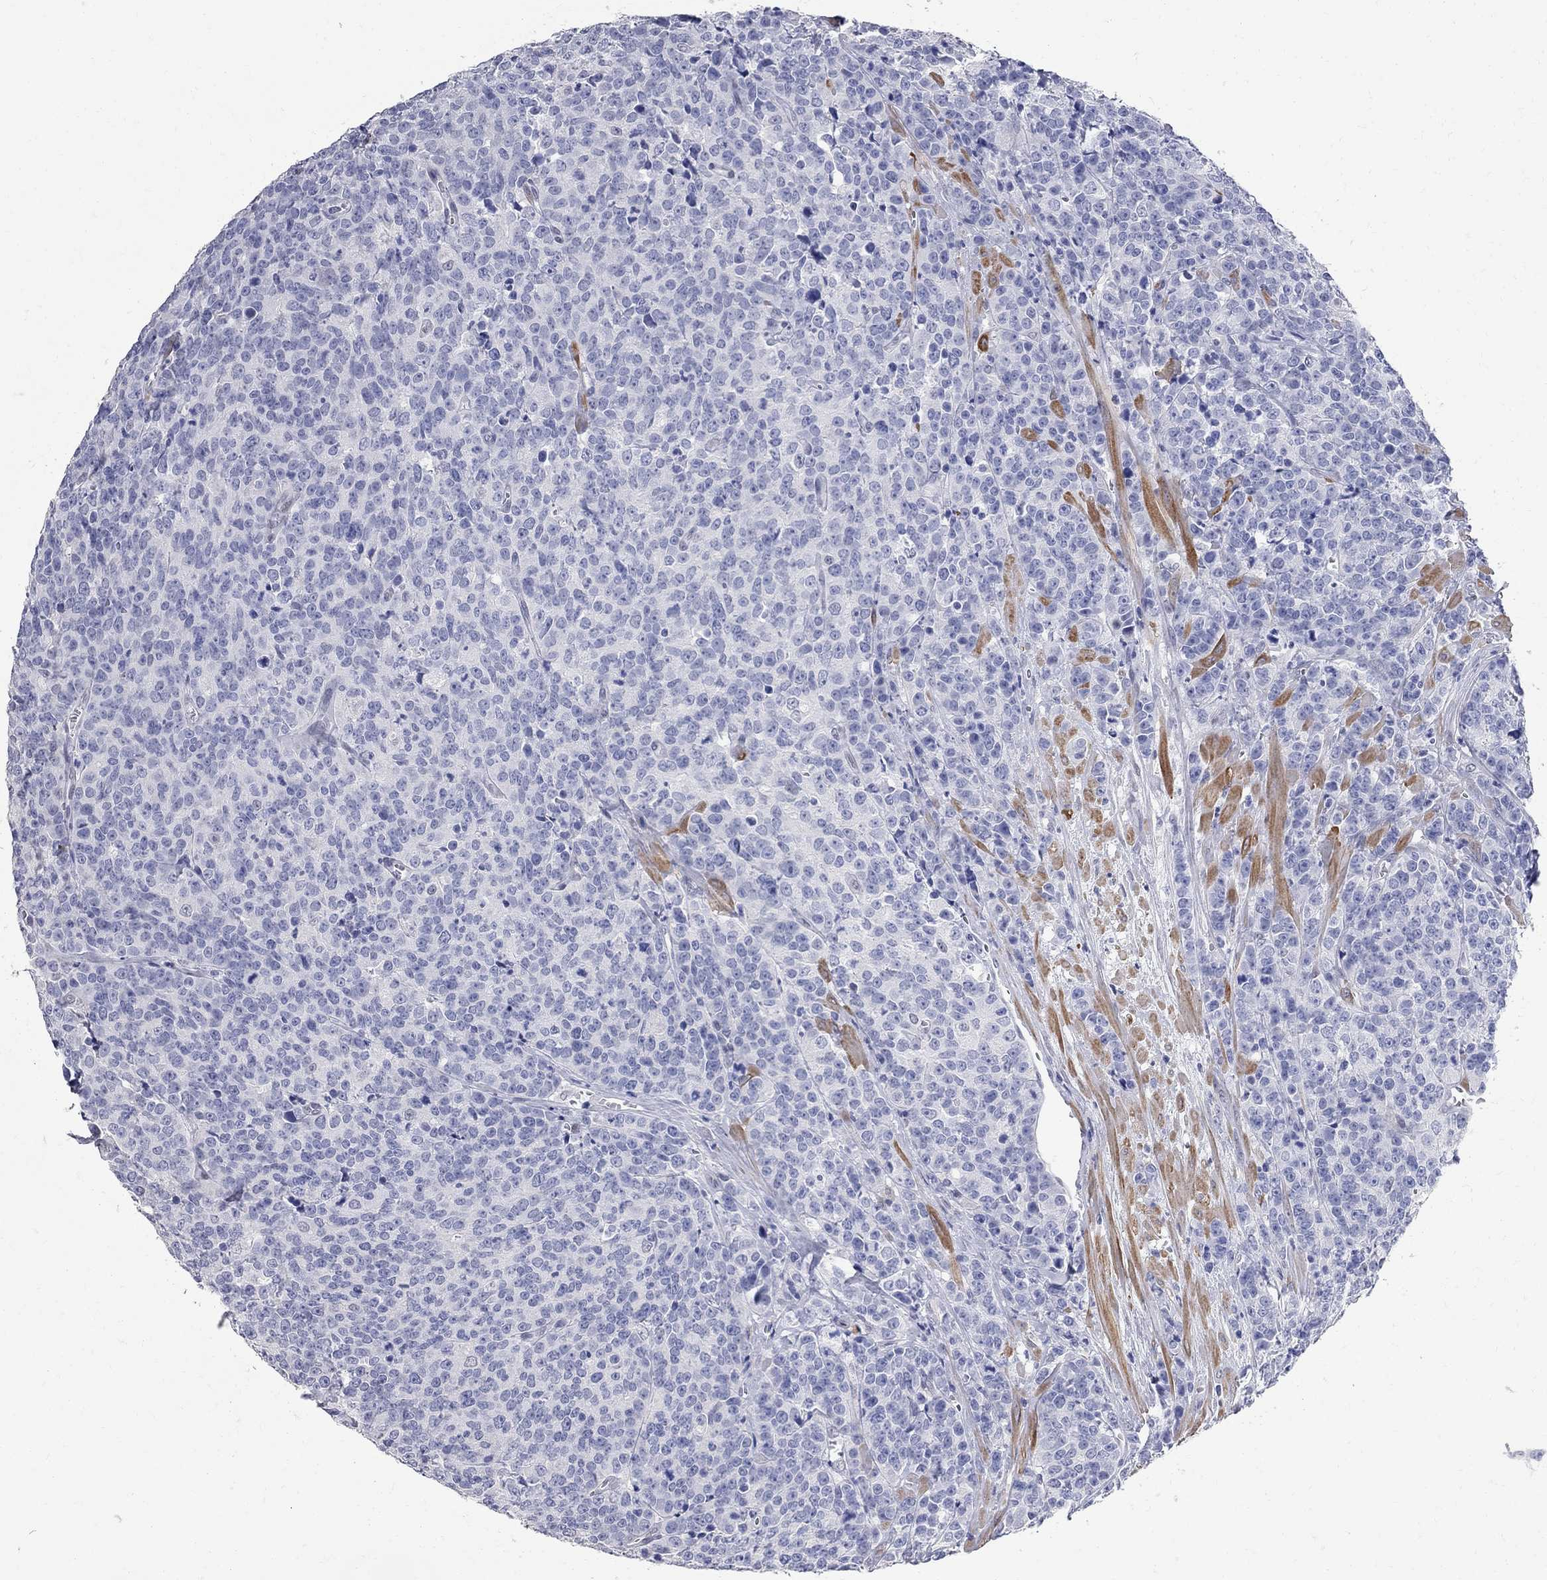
{"staining": {"intensity": "negative", "quantity": "none", "location": "none"}, "tissue": "prostate cancer", "cell_type": "Tumor cells", "image_type": "cancer", "snomed": [{"axis": "morphology", "description": "Adenocarcinoma, NOS"}, {"axis": "topography", "description": "Prostate"}], "caption": "A photomicrograph of prostate adenocarcinoma stained for a protein exhibits no brown staining in tumor cells. (Immunohistochemistry, brightfield microscopy, high magnification).", "gene": "BPIFB1", "patient": {"sex": "male", "age": 67}}